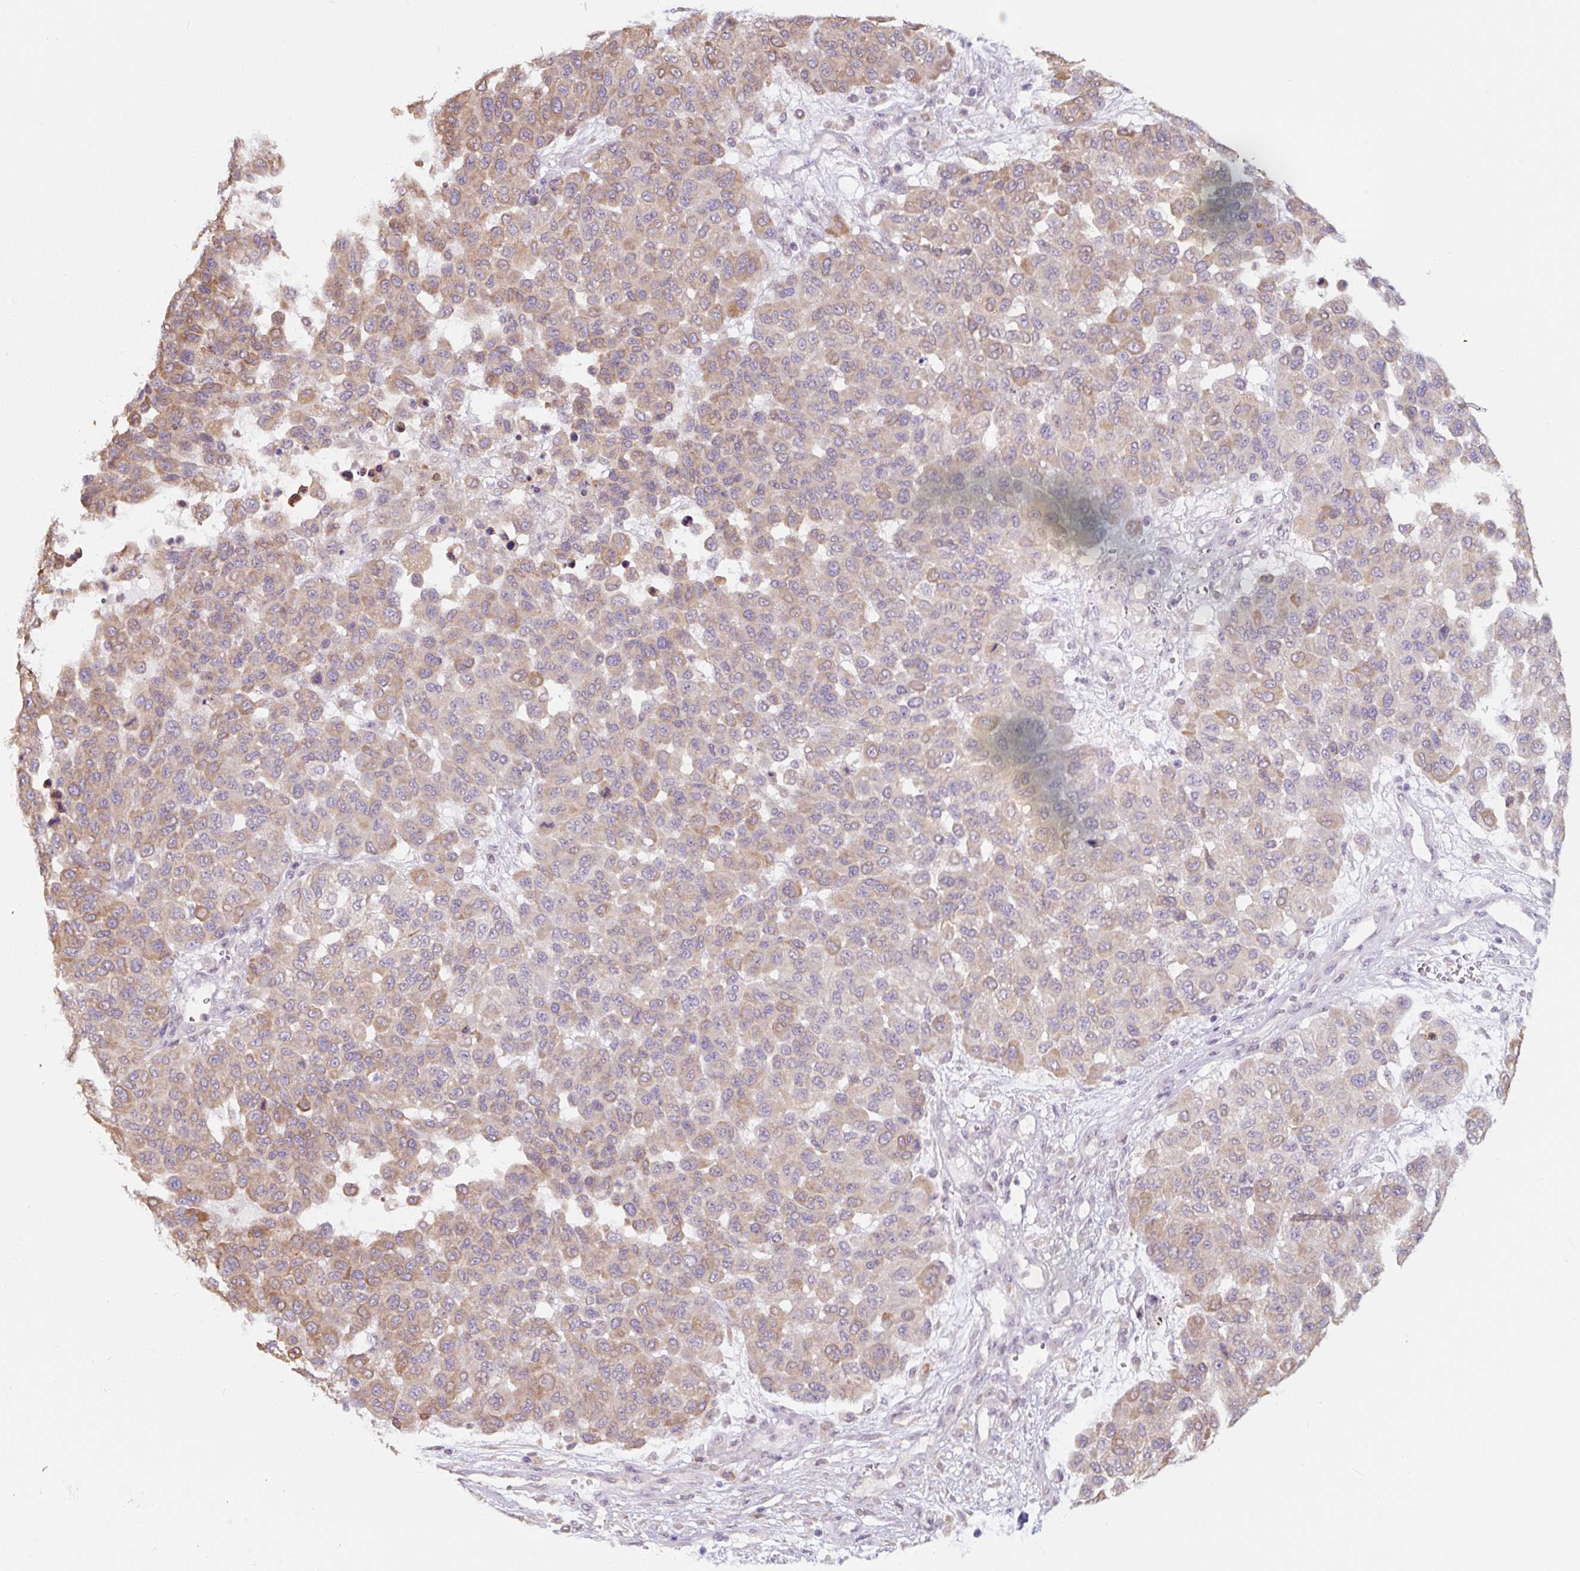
{"staining": {"intensity": "weak", "quantity": ">75%", "location": "cytoplasmic/membranous"}, "tissue": "melanoma", "cell_type": "Tumor cells", "image_type": "cancer", "snomed": [{"axis": "morphology", "description": "Malignant melanoma, NOS"}, {"axis": "topography", "description": "Skin"}], "caption": "Weak cytoplasmic/membranous protein expression is identified in approximately >75% of tumor cells in malignant melanoma.", "gene": "ASRGL1", "patient": {"sex": "male", "age": 62}}